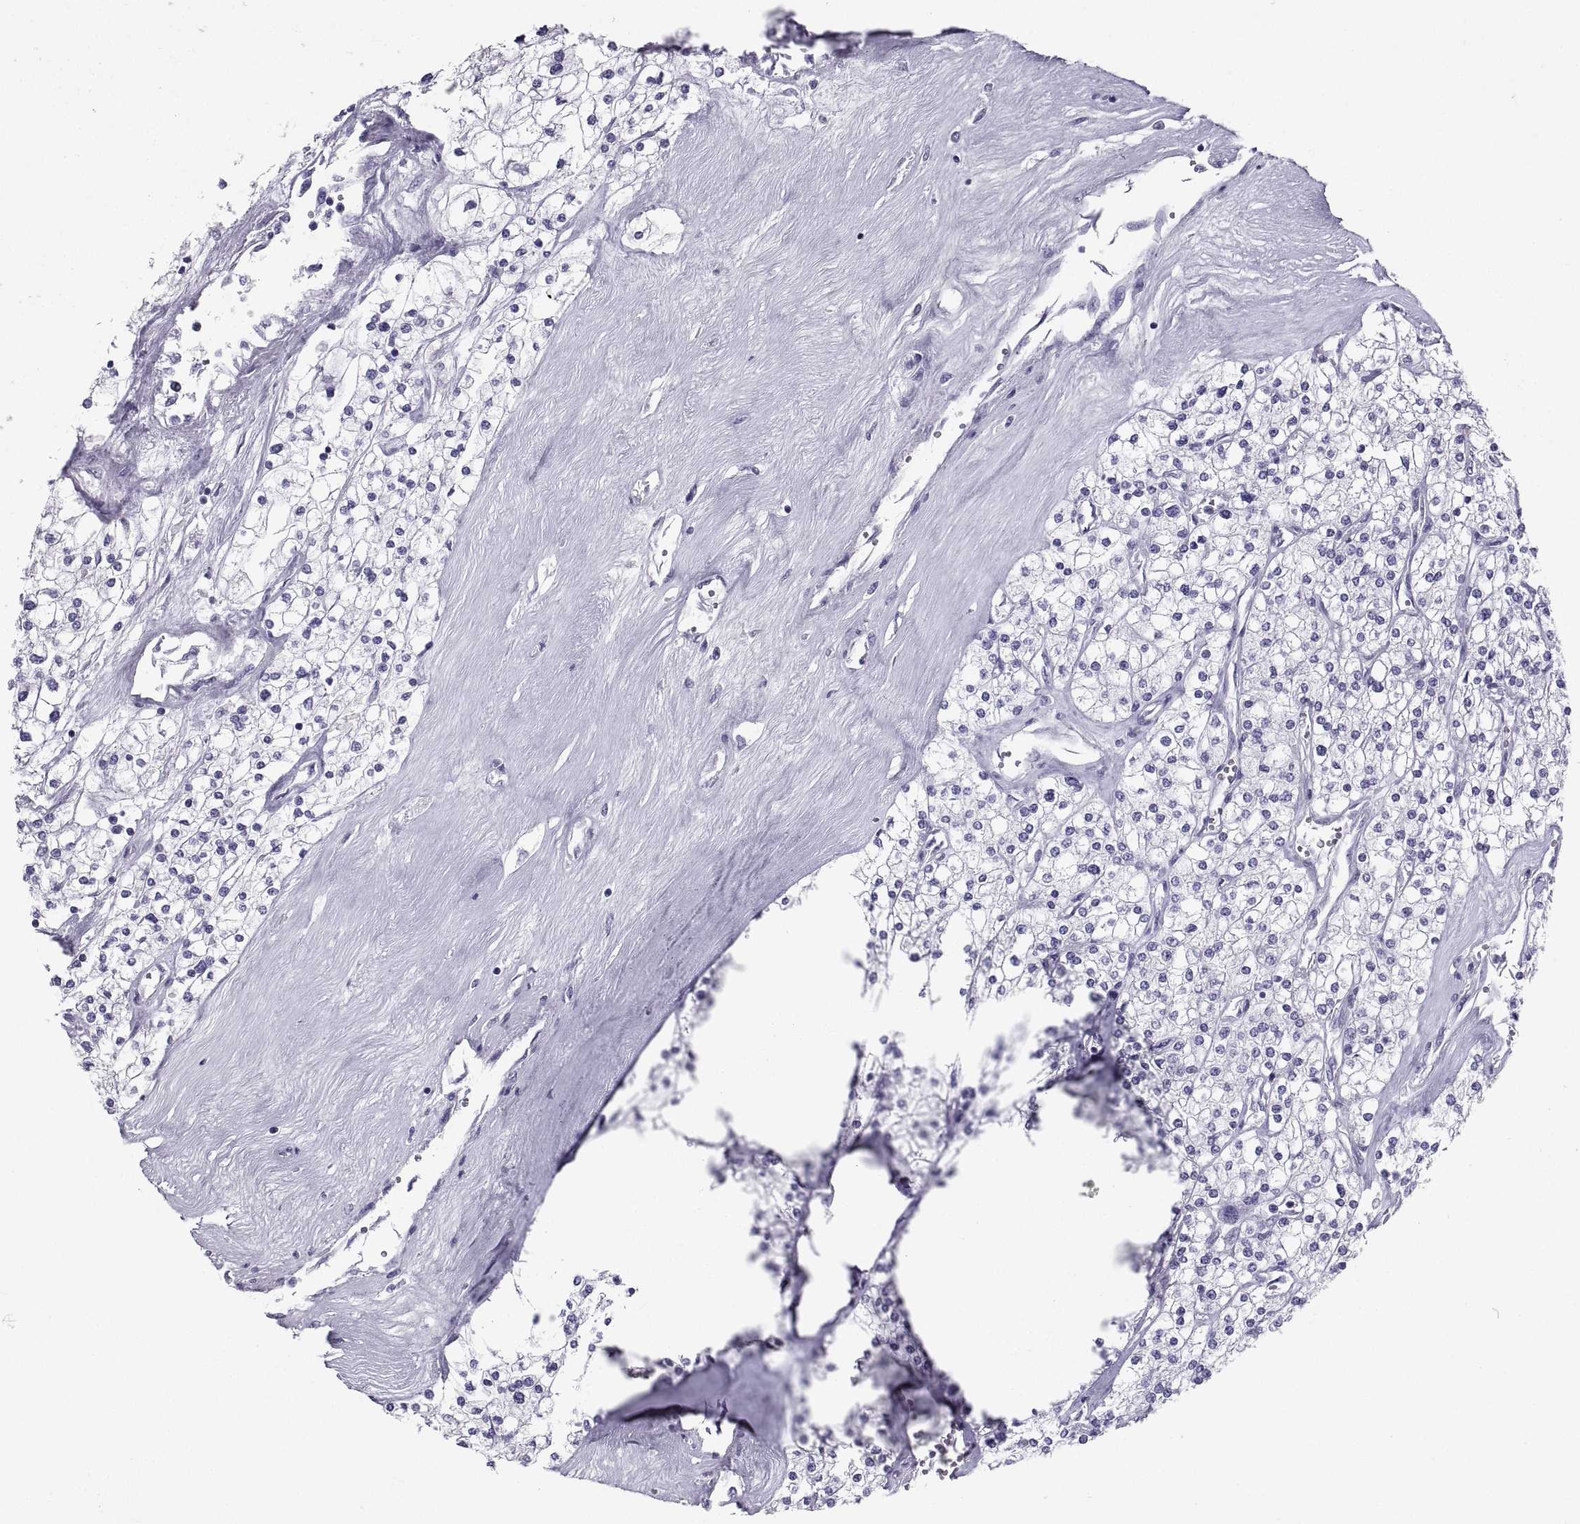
{"staining": {"intensity": "negative", "quantity": "none", "location": "none"}, "tissue": "renal cancer", "cell_type": "Tumor cells", "image_type": "cancer", "snomed": [{"axis": "morphology", "description": "Adenocarcinoma, NOS"}, {"axis": "topography", "description": "Kidney"}], "caption": "Human renal adenocarcinoma stained for a protein using IHC exhibits no positivity in tumor cells.", "gene": "PCSK1N", "patient": {"sex": "male", "age": 80}}